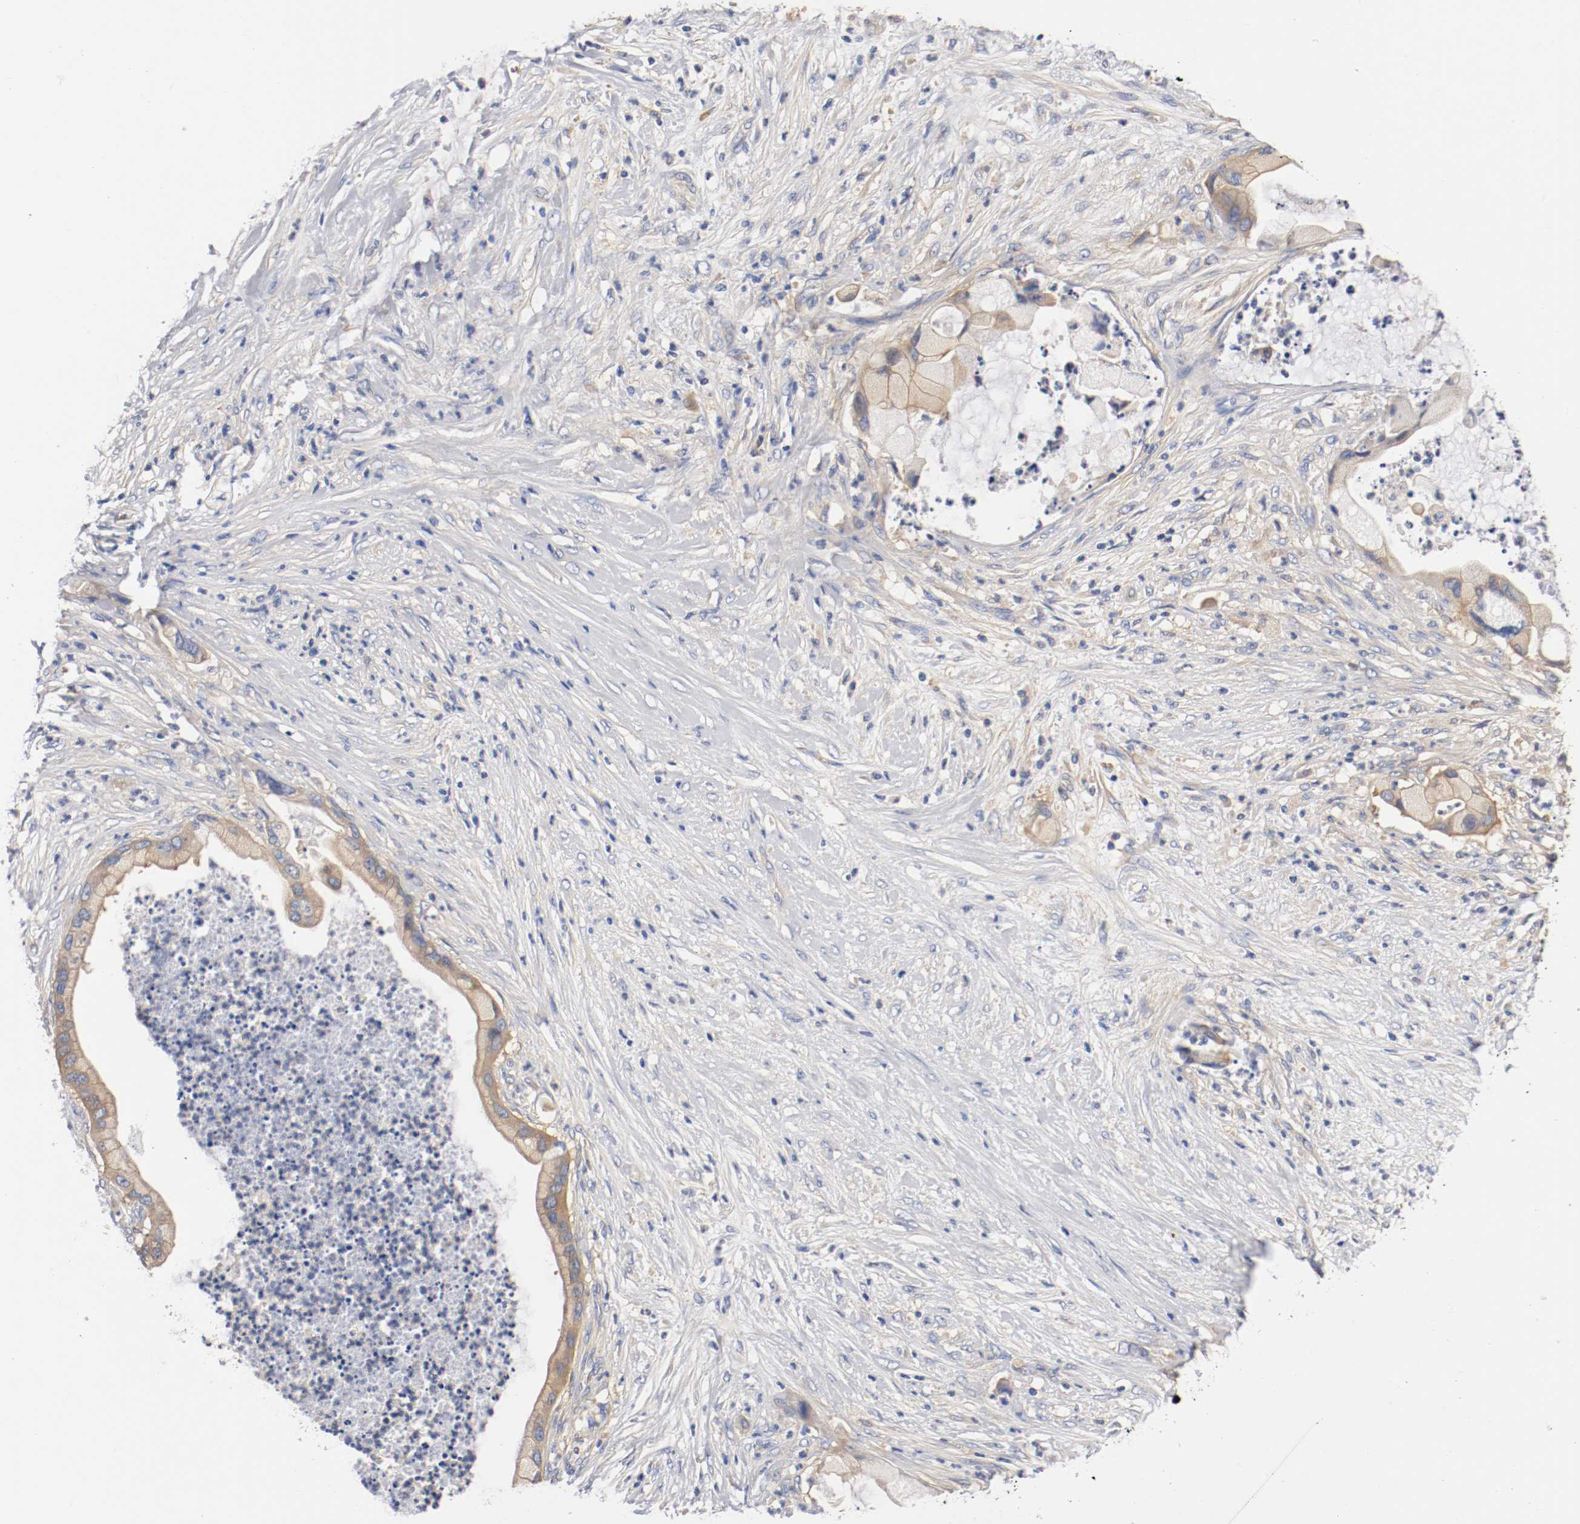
{"staining": {"intensity": "moderate", "quantity": ">75%", "location": "cytoplasmic/membranous"}, "tissue": "pancreatic cancer", "cell_type": "Tumor cells", "image_type": "cancer", "snomed": [{"axis": "morphology", "description": "Adenocarcinoma, NOS"}, {"axis": "topography", "description": "Pancreas"}], "caption": "Pancreatic cancer was stained to show a protein in brown. There is medium levels of moderate cytoplasmic/membranous staining in about >75% of tumor cells.", "gene": "HGS", "patient": {"sex": "female", "age": 59}}